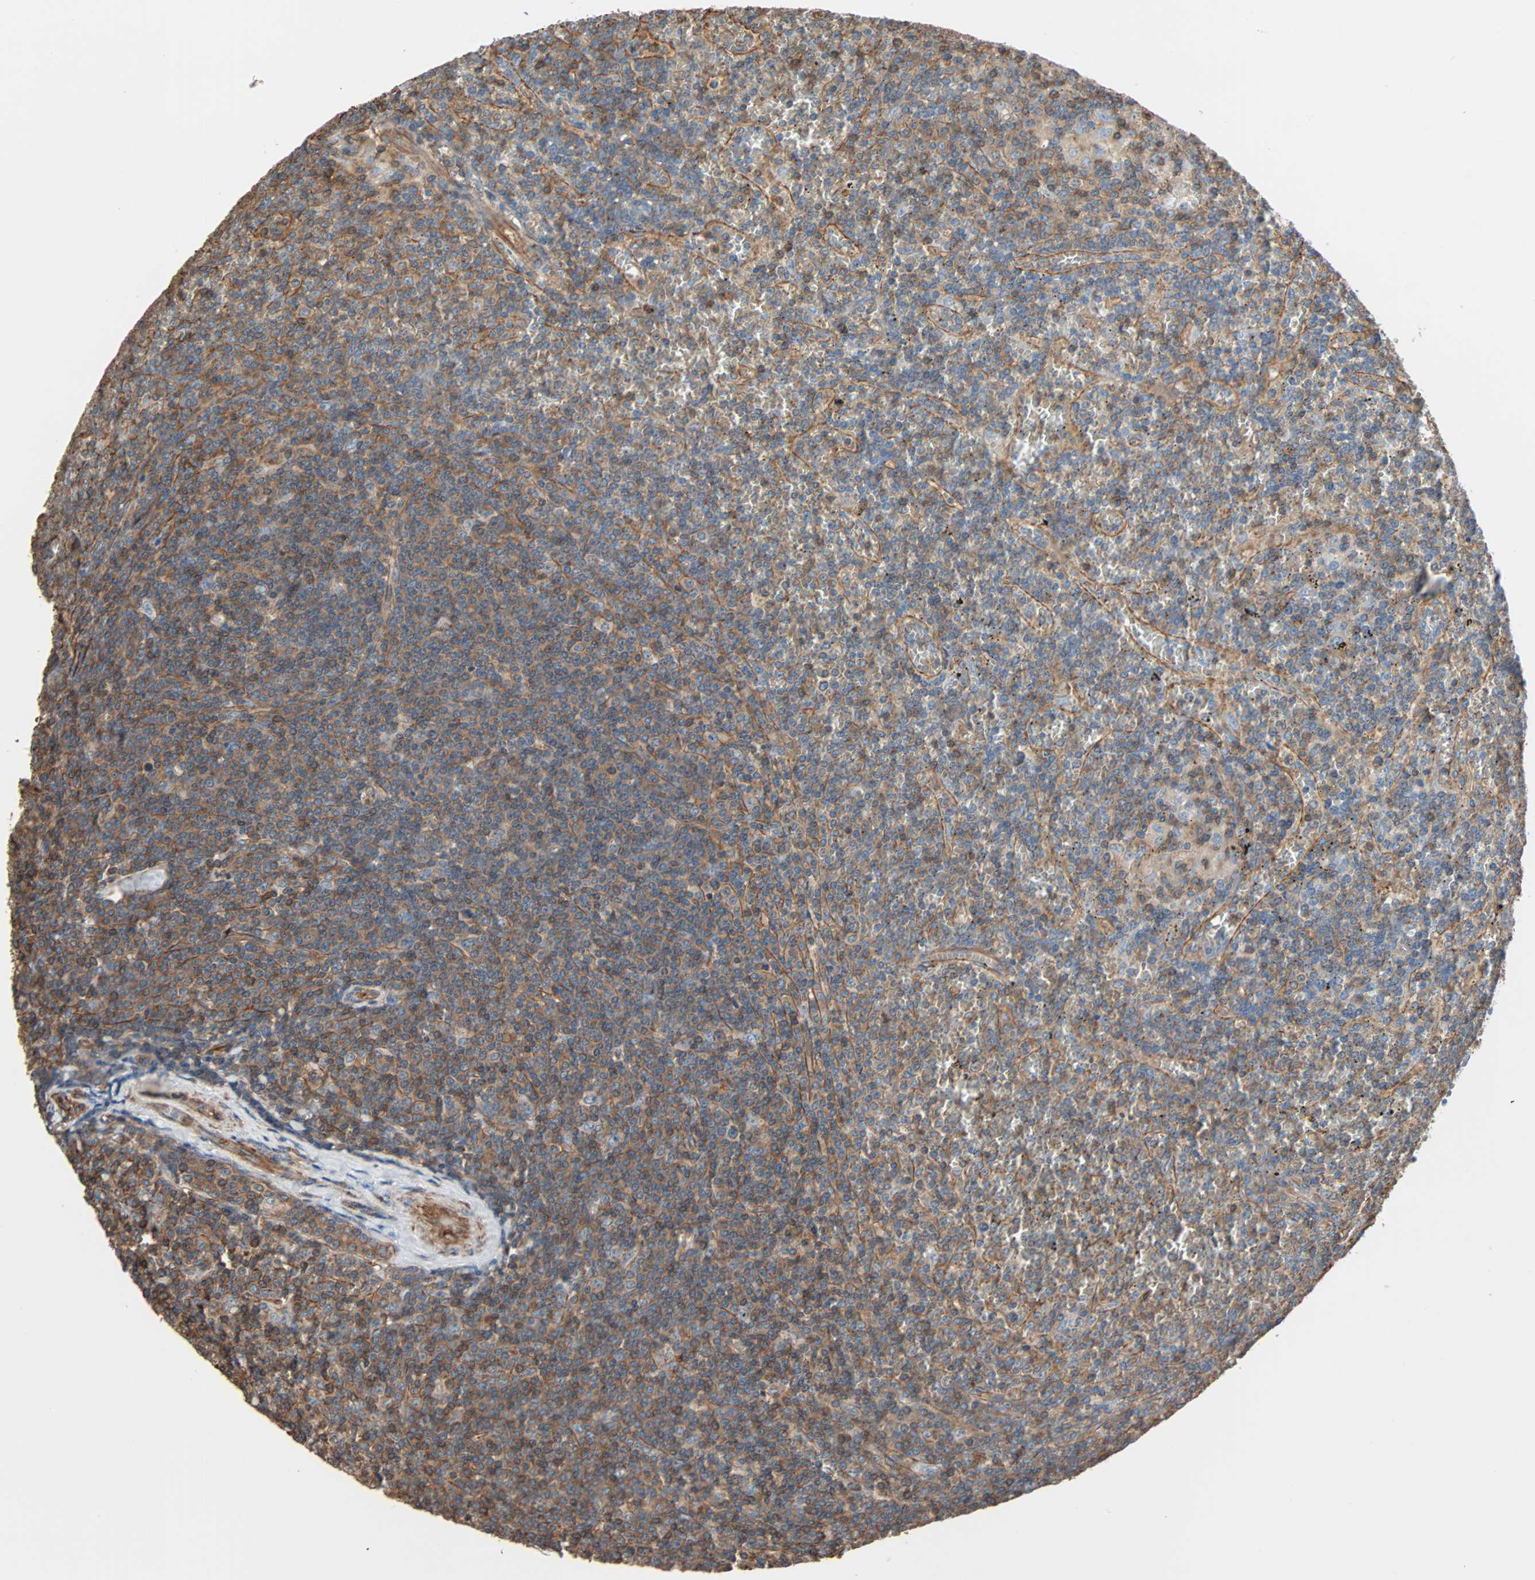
{"staining": {"intensity": "moderate", "quantity": "<25%", "location": "cytoplasmic/membranous"}, "tissue": "lymphoma", "cell_type": "Tumor cells", "image_type": "cancer", "snomed": [{"axis": "morphology", "description": "Malignant lymphoma, non-Hodgkin's type, Low grade"}, {"axis": "topography", "description": "Spleen"}], "caption": "A high-resolution histopathology image shows immunohistochemistry (IHC) staining of low-grade malignant lymphoma, non-Hodgkin's type, which shows moderate cytoplasmic/membranous expression in about <25% of tumor cells.", "gene": "GALNT10", "patient": {"sex": "female", "age": 19}}